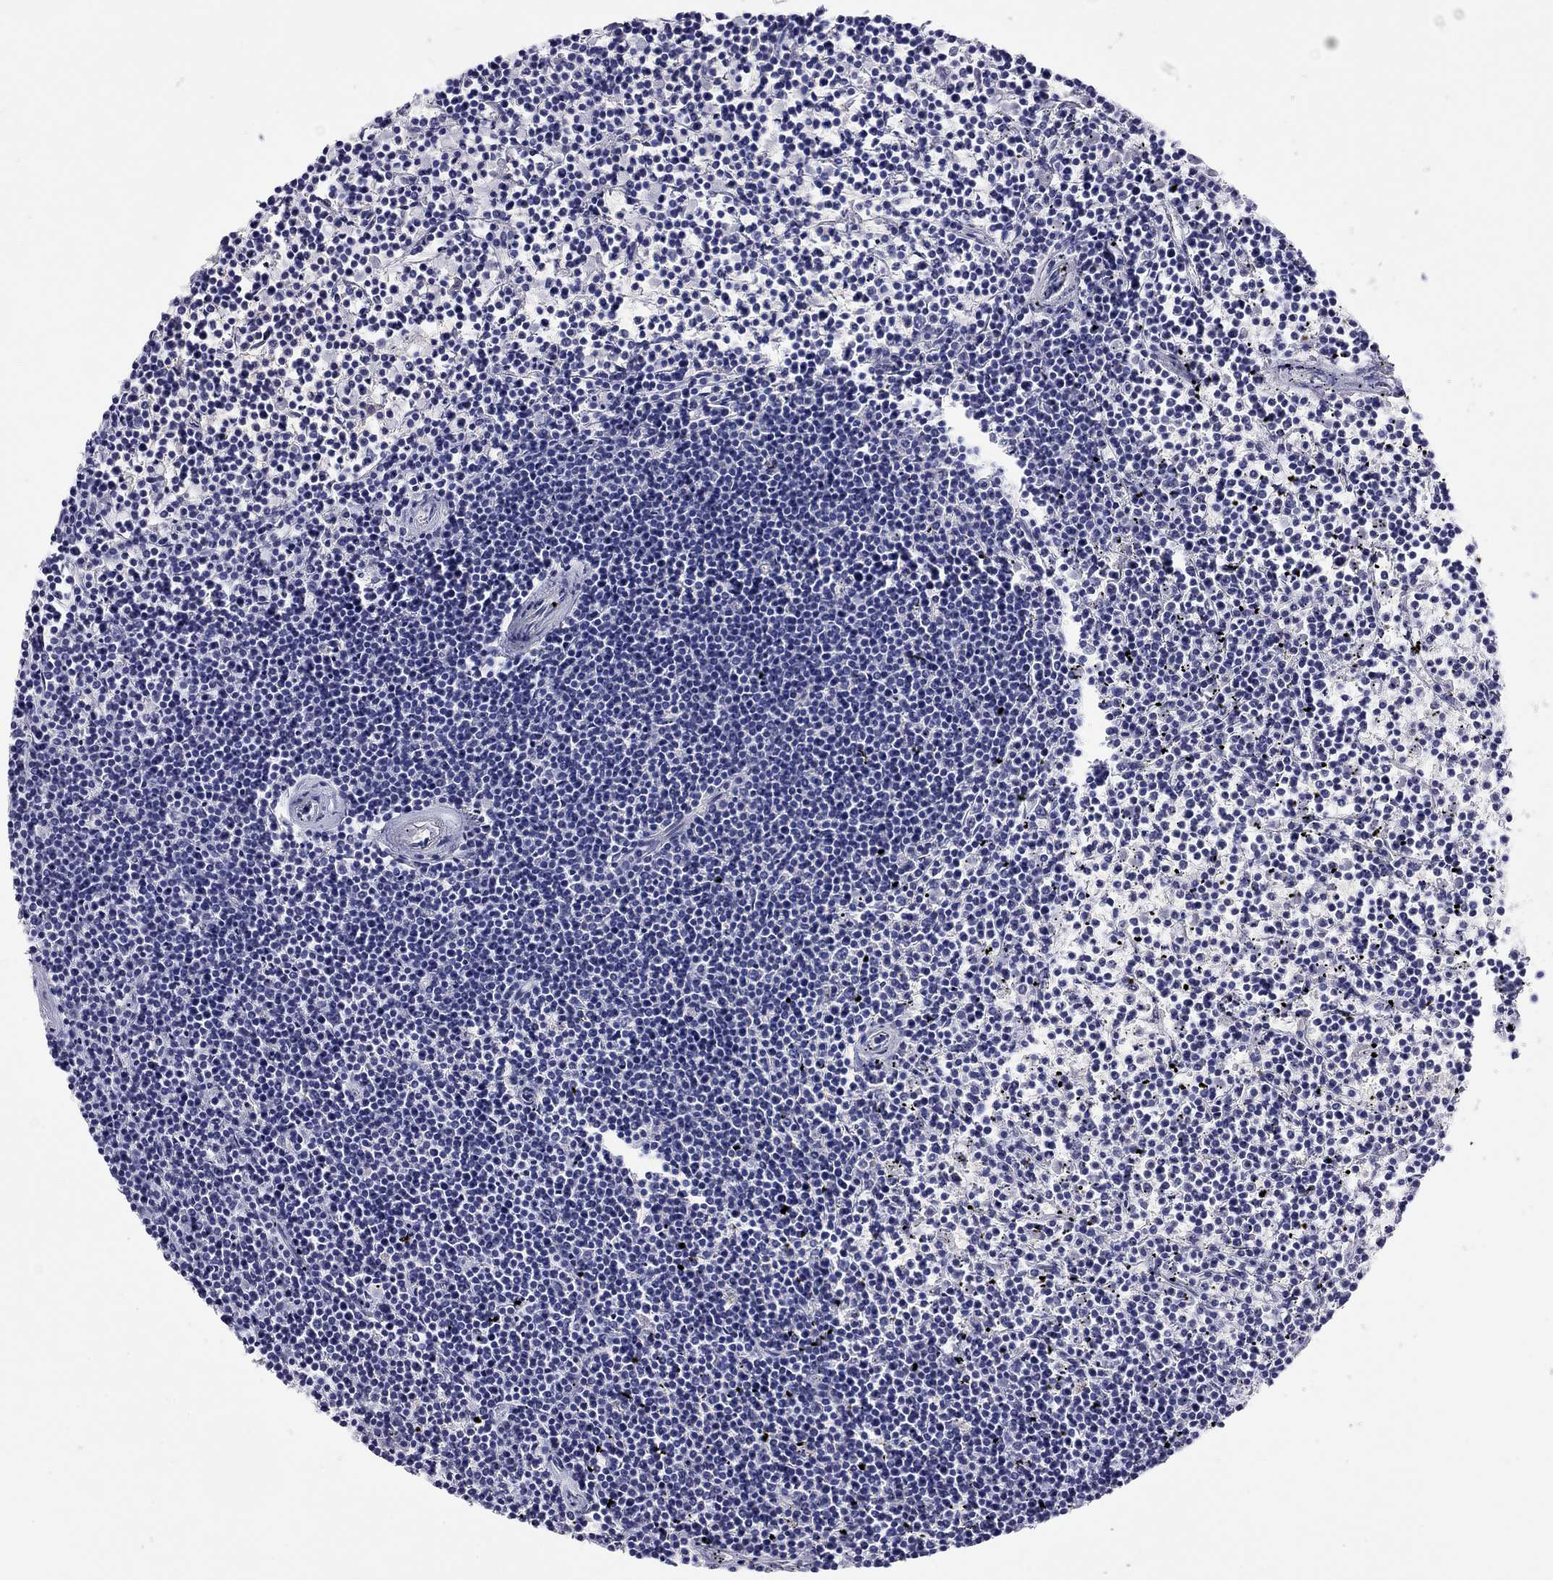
{"staining": {"intensity": "negative", "quantity": "none", "location": "none"}, "tissue": "lymphoma", "cell_type": "Tumor cells", "image_type": "cancer", "snomed": [{"axis": "morphology", "description": "Malignant lymphoma, non-Hodgkin's type, Low grade"}, {"axis": "topography", "description": "Spleen"}], "caption": "Micrograph shows no protein expression in tumor cells of malignant lymphoma, non-Hodgkin's type (low-grade) tissue.", "gene": "CALHM1", "patient": {"sex": "female", "age": 19}}